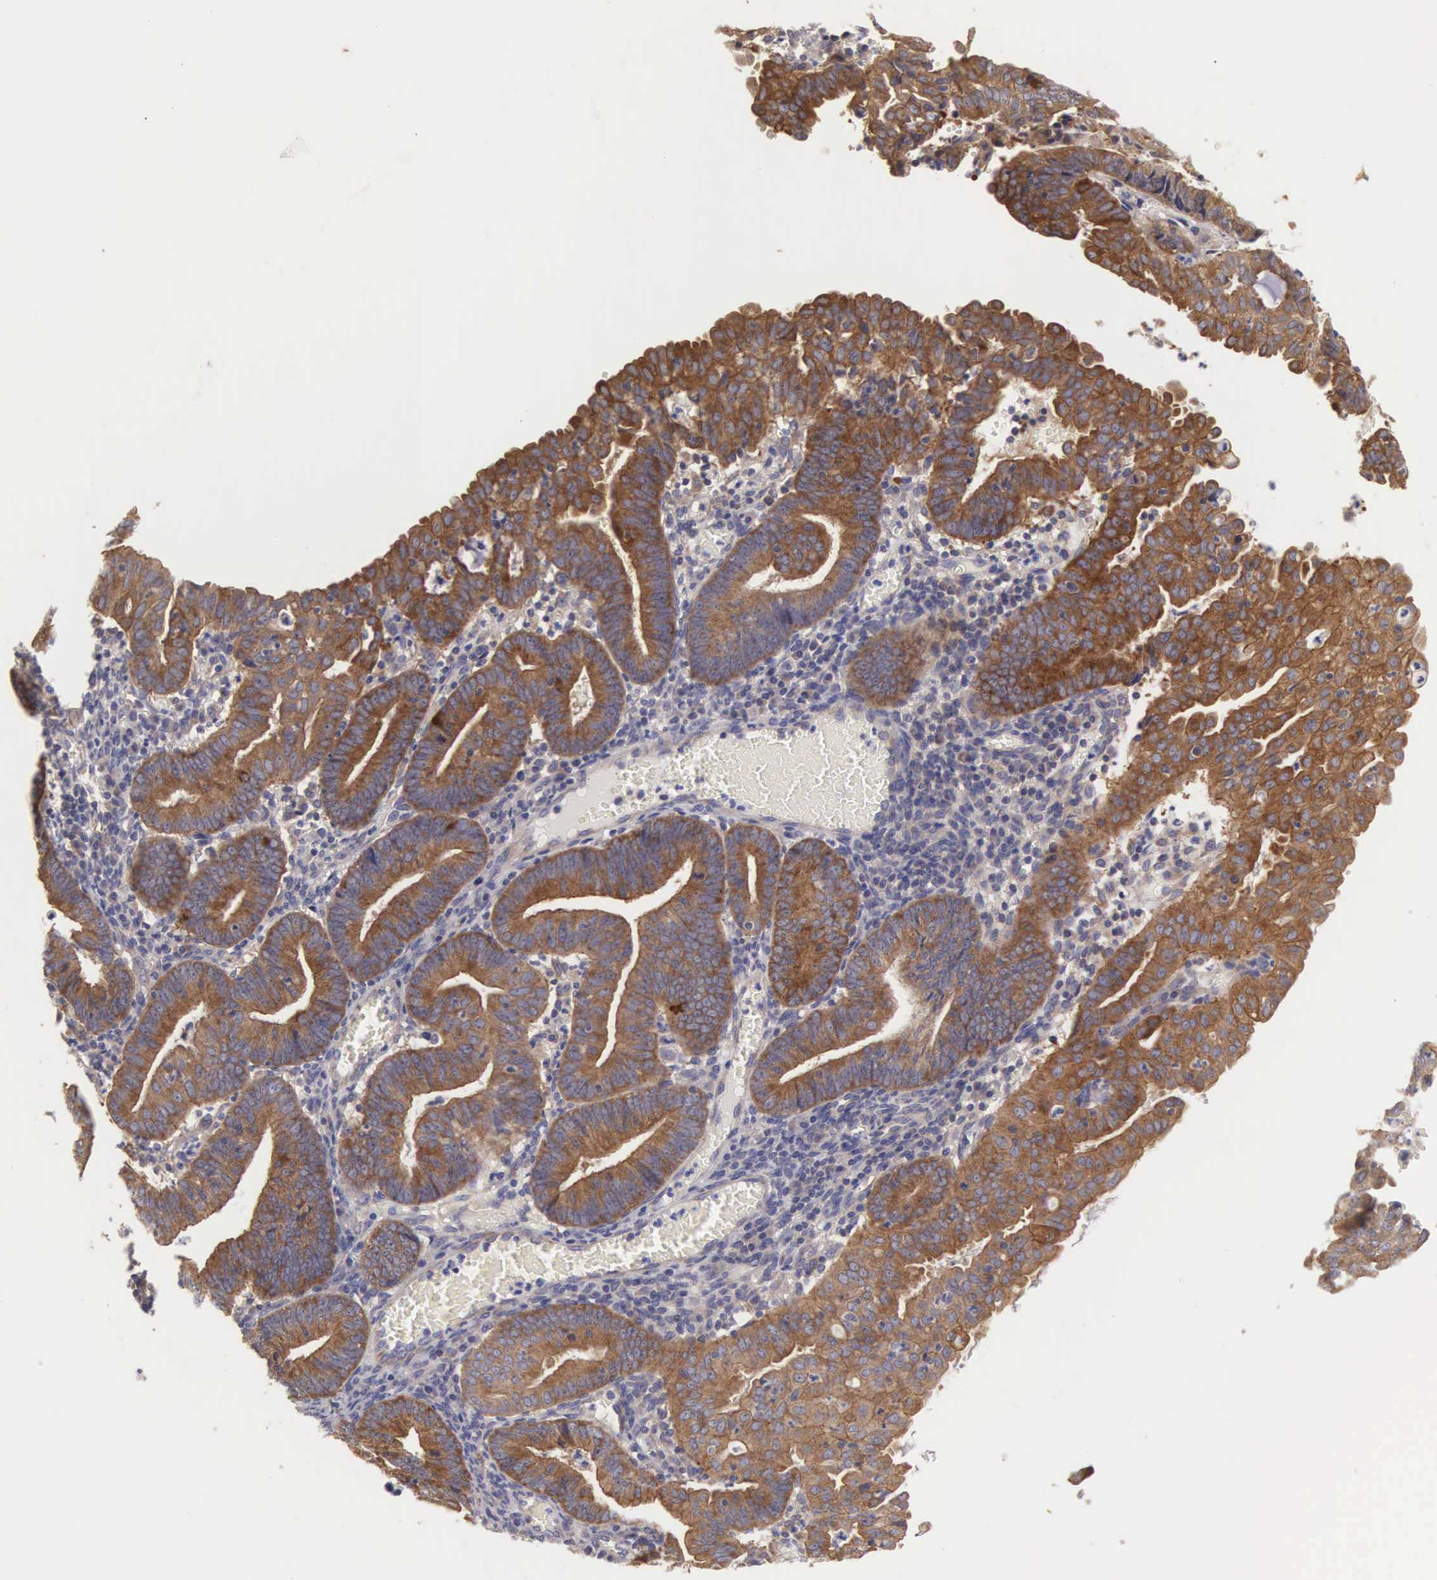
{"staining": {"intensity": "strong", "quantity": ">75%", "location": "cytoplasmic/membranous"}, "tissue": "endometrial cancer", "cell_type": "Tumor cells", "image_type": "cancer", "snomed": [{"axis": "morphology", "description": "Adenocarcinoma, NOS"}, {"axis": "topography", "description": "Endometrium"}], "caption": "Human endometrial cancer (adenocarcinoma) stained with a brown dye demonstrates strong cytoplasmic/membranous positive staining in approximately >75% of tumor cells.", "gene": "TXLNG", "patient": {"sex": "female", "age": 60}}